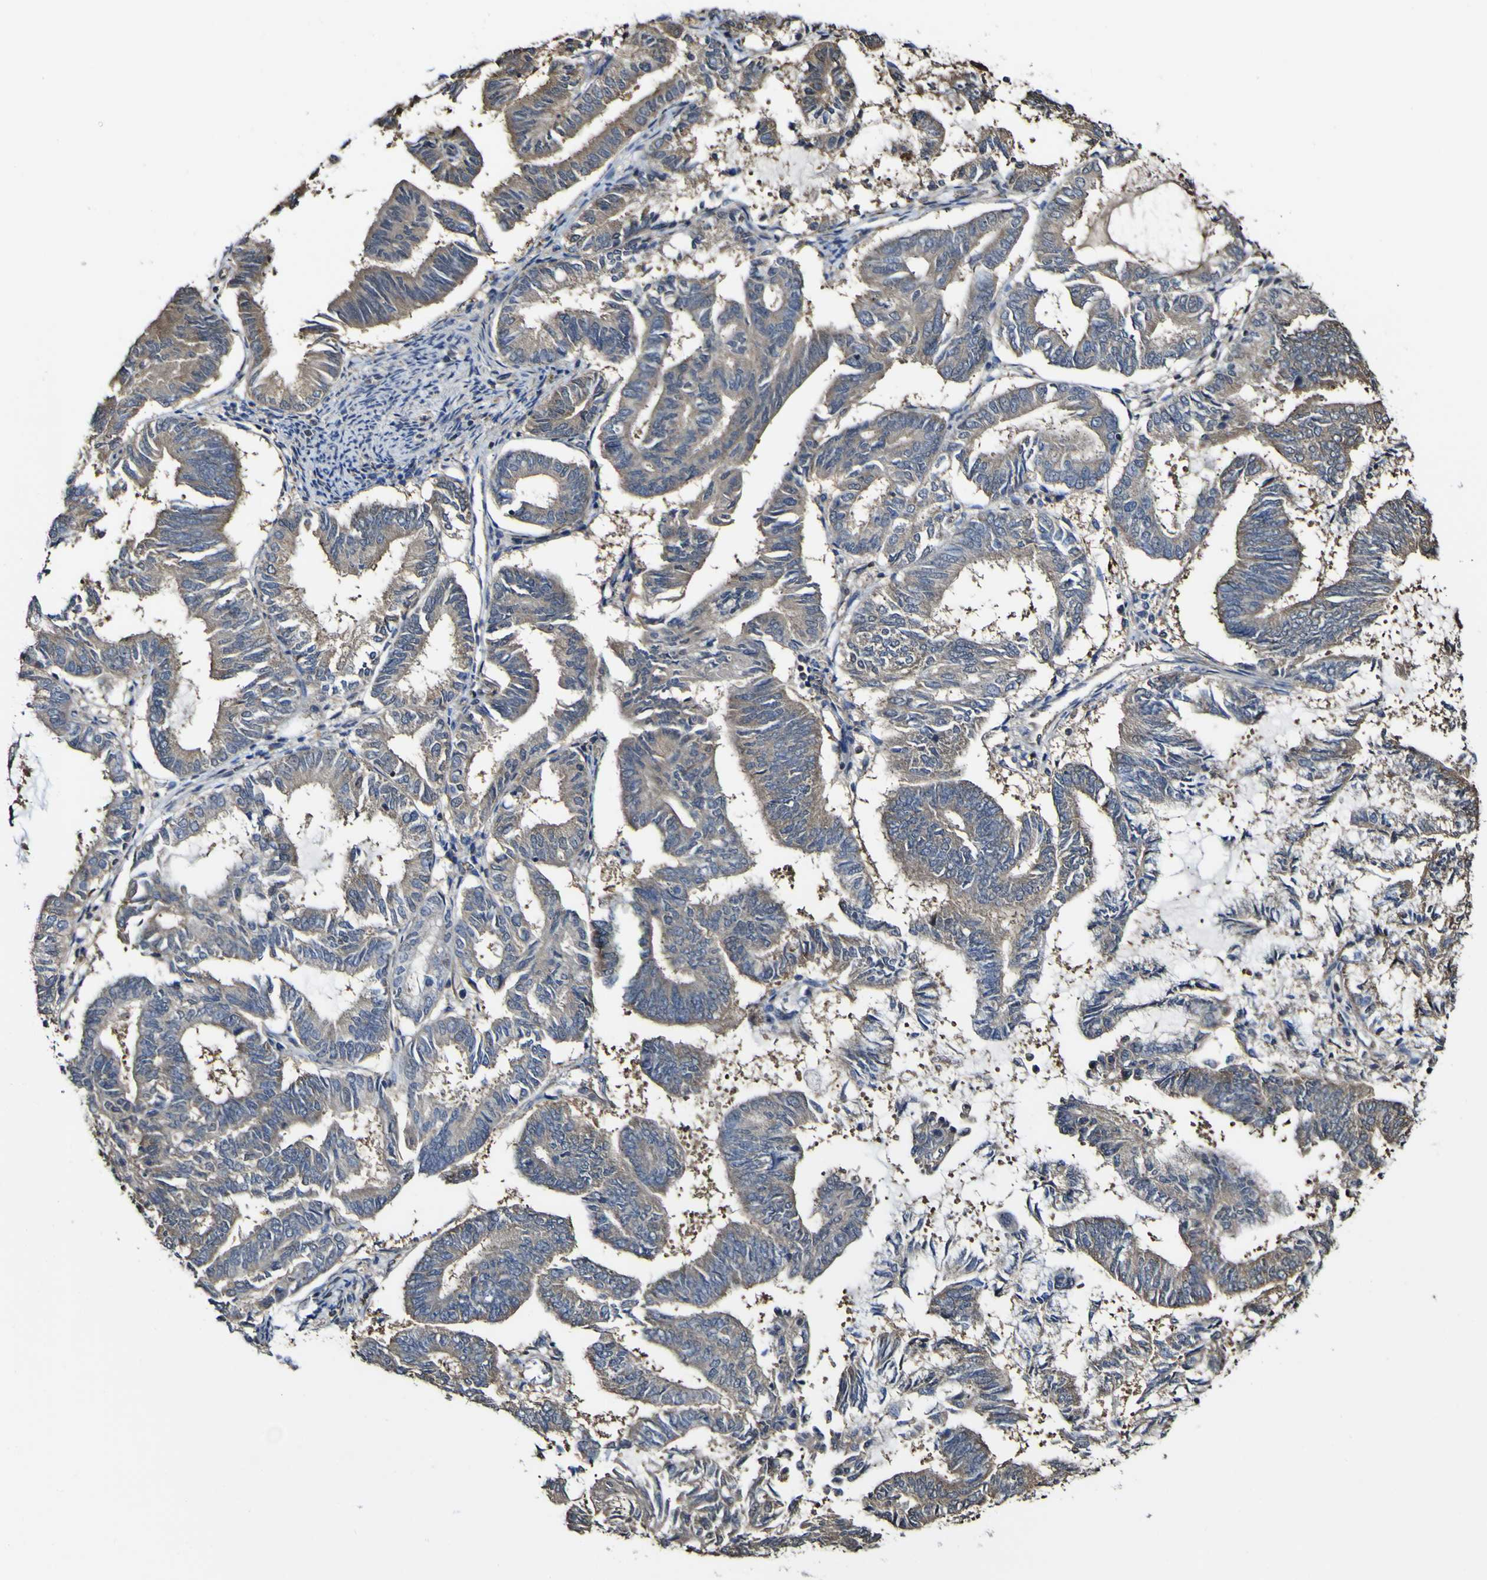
{"staining": {"intensity": "moderate", "quantity": ">75%", "location": "cytoplasmic/membranous"}, "tissue": "endometrial cancer", "cell_type": "Tumor cells", "image_type": "cancer", "snomed": [{"axis": "morphology", "description": "Adenocarcinoma, NOS"}, {"axis": "topography", "description": "Endometrium"}], "caption": "Endometrial cancer (adenocarcinoma) stained with DAB immunohistochemistry (IHC) reveals medium levels of moderate cytoplasmic/membranous expression in about >75% of tumor cells. (brown staining indicates protein expression, while blue staining denotes nuclei).", "gene": "PTPRR", "patient": {"sex": "female", "age": 86}}